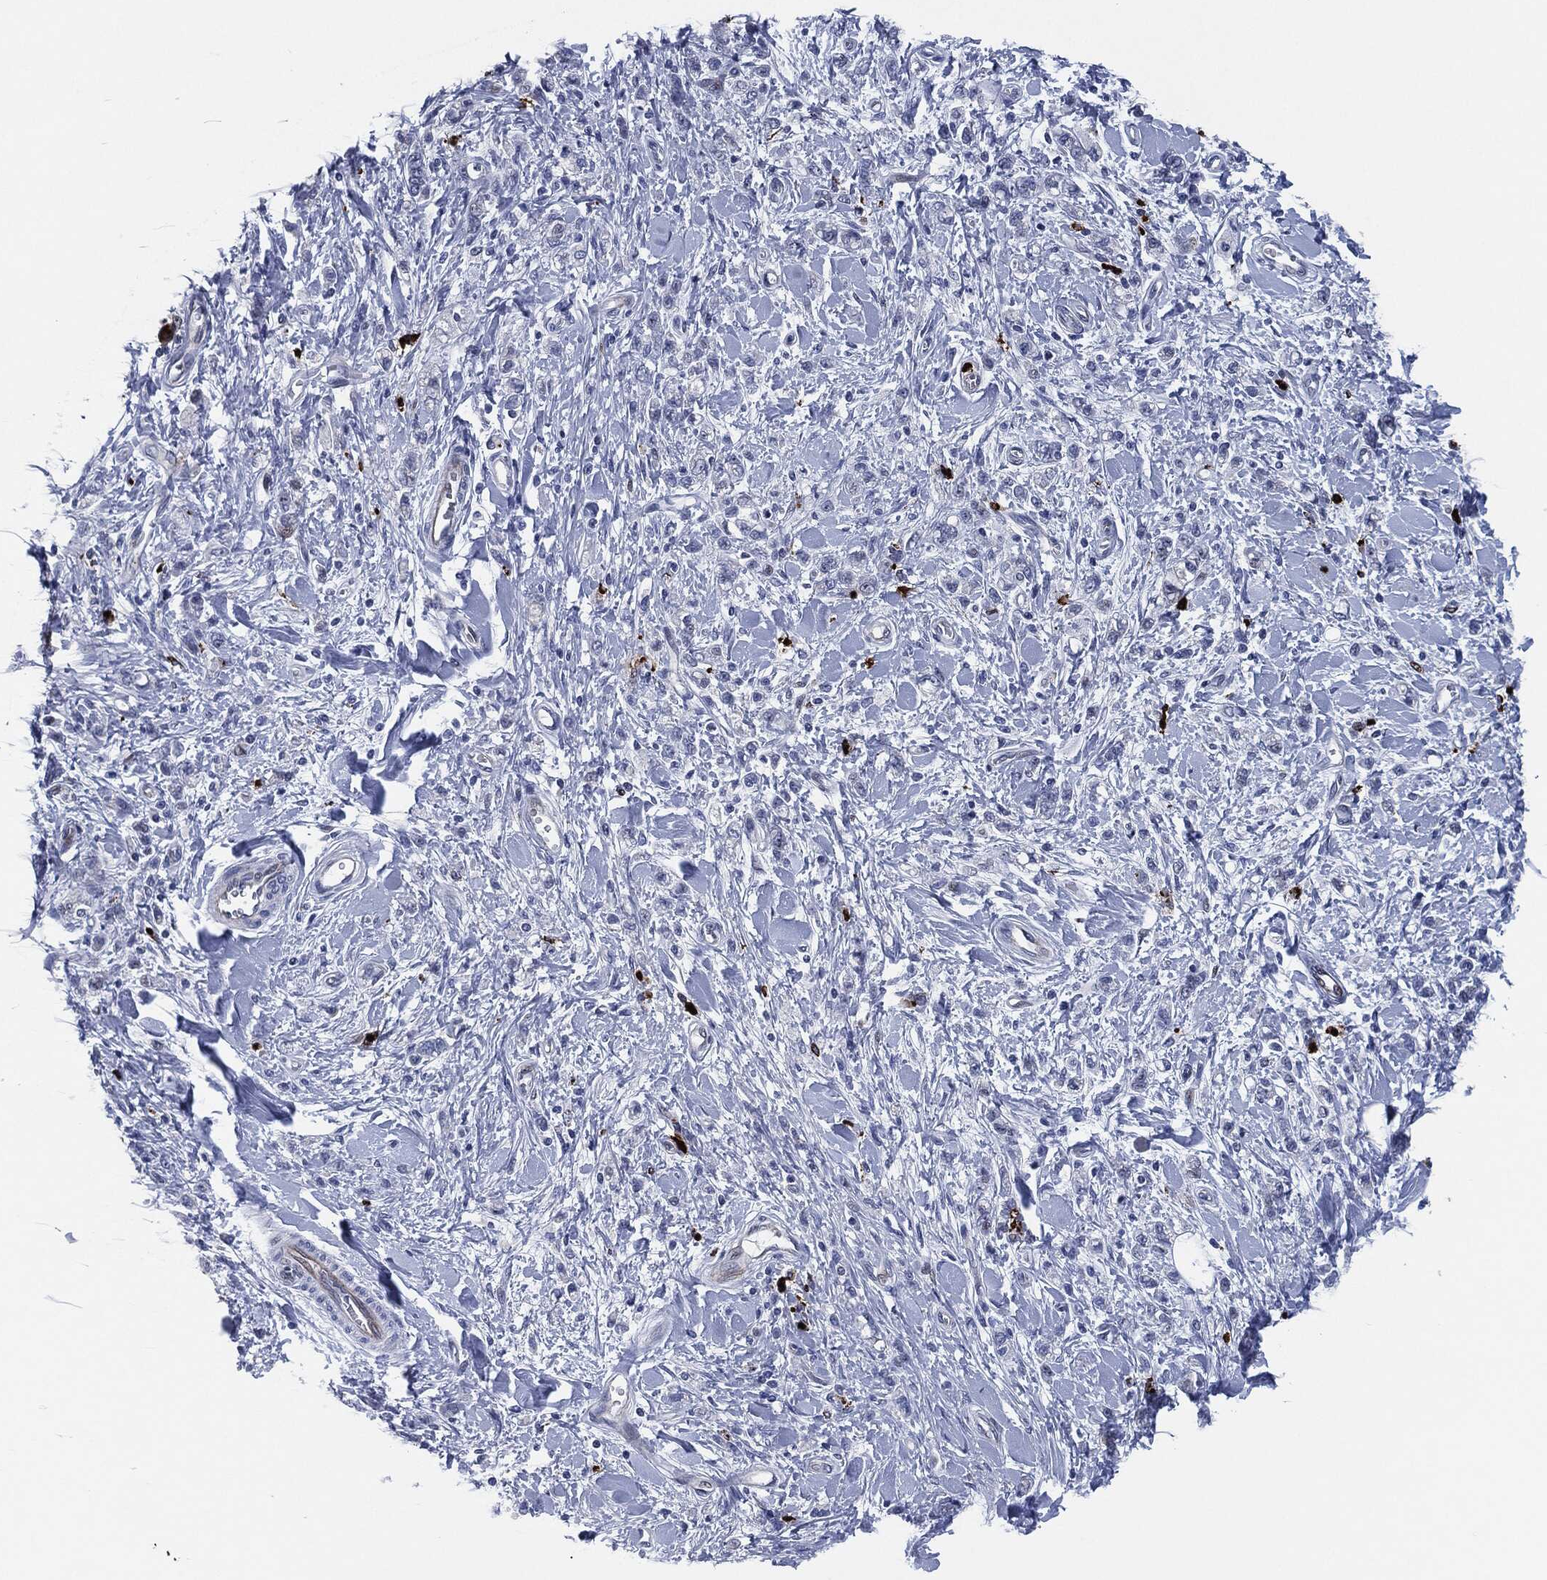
{"staining": {"intensity": "negative", "quantity": "none", "location": "none"}, "tissue": "stomach cancer", "cell_type": "Tumor cells", "image_type": "cancer", "snomed": [{"axis": "morphology", "description": "Adenocarcinoma, NOS"}, {"axis": "topography", "description": "Stomach"}], "caption": "The immunohistochemistry (IHC) micrograph has no significant expression in tumor cells of stomach cancer (adenocarcinoma) tissue. Nuclei are stained in blue.", "gene": "MPO", "patient": {"sex": "male", "age": 77}}